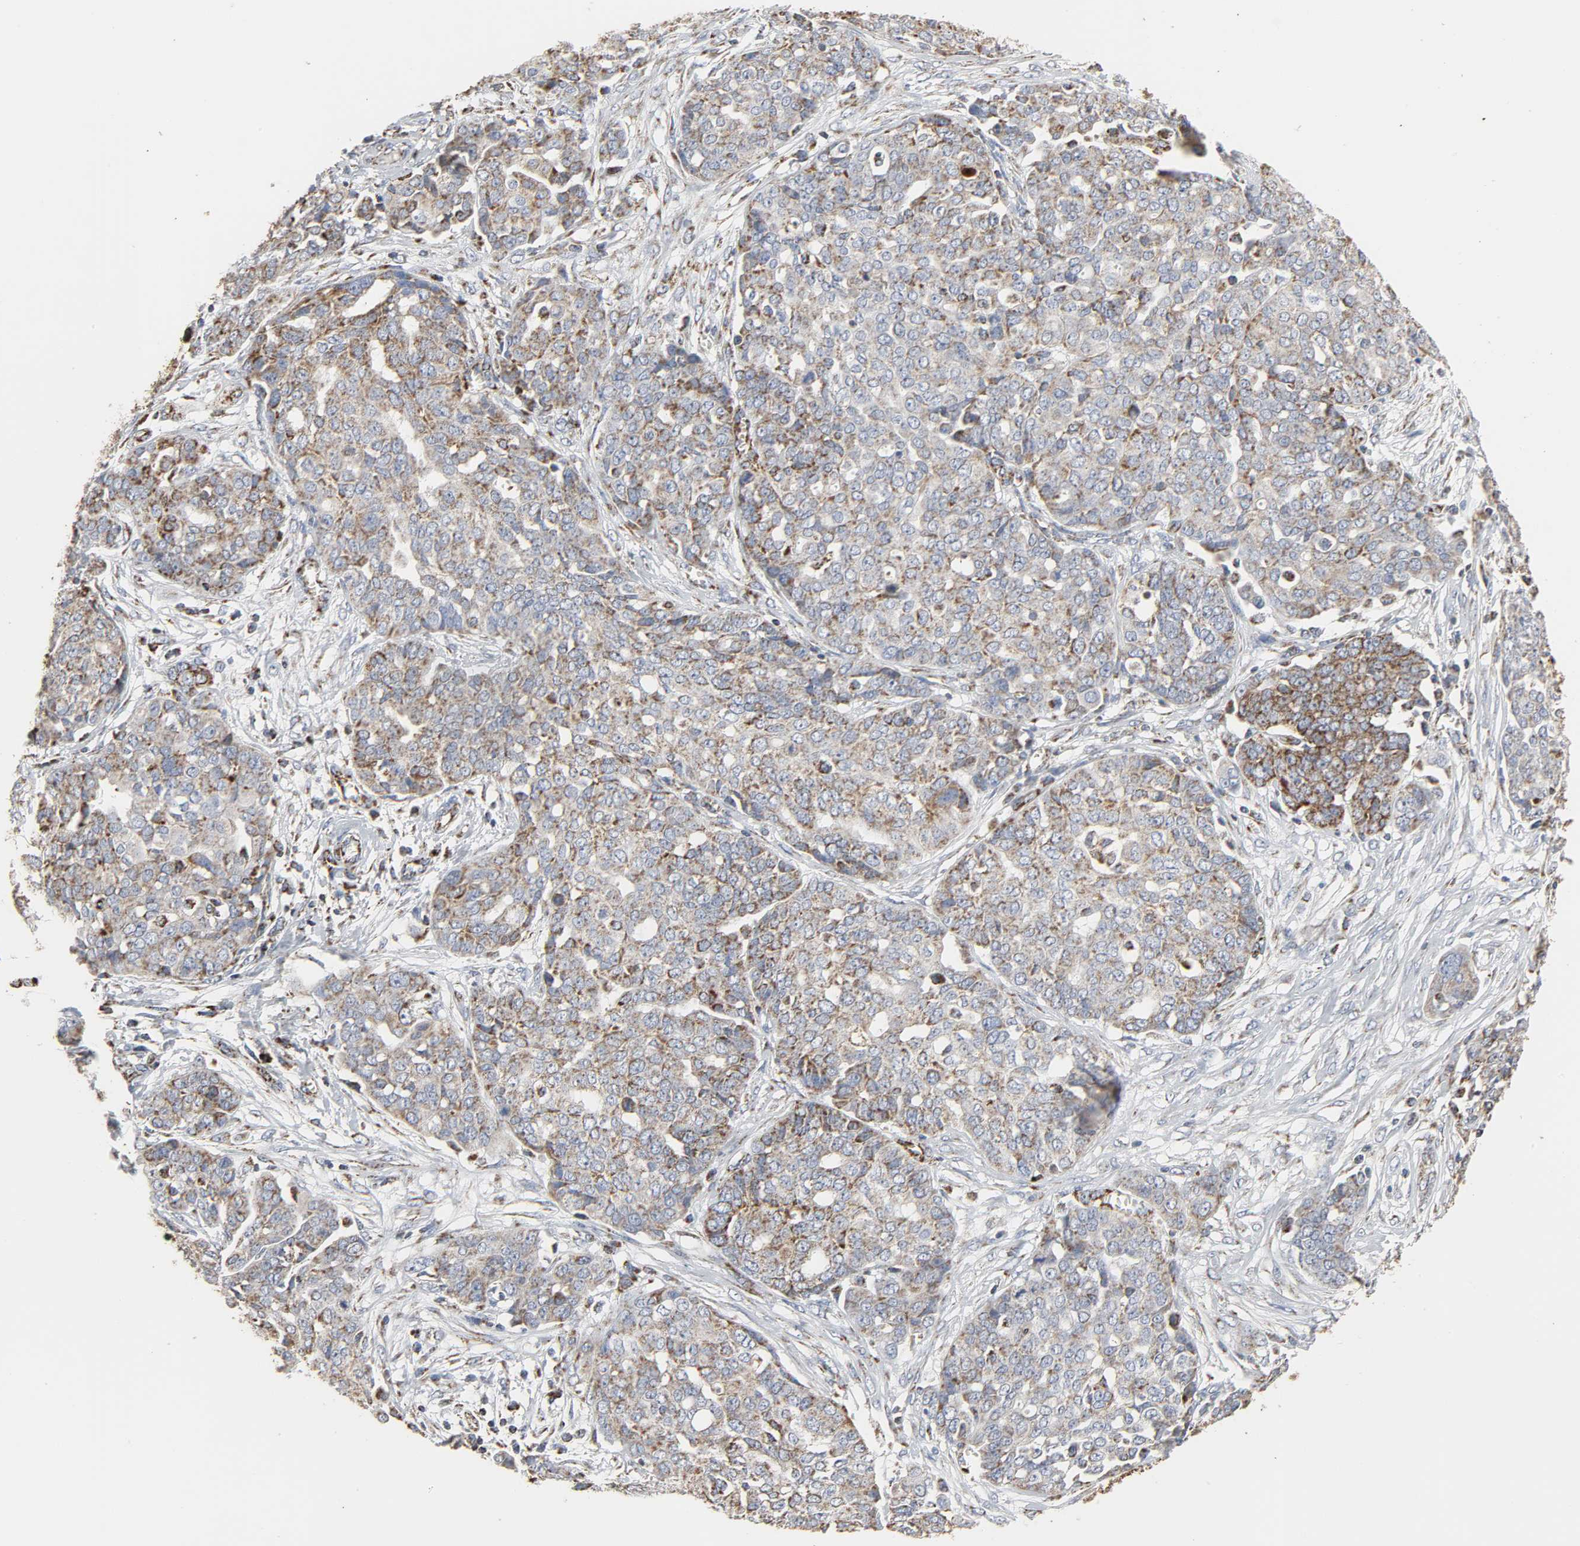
{"staining": {"intensity": "moderate", "quantity": "25%-75%", "location": "cytoplasmic/membranous"}, "tissue": "ovarian cancer", "cell_type": "Tumor cells", "image_type": "cancer", "snomed": [{"axis": "morphology", "description": "Cystadenocarcinoma, serous, NOS"}, {"axis": "topography", "description": "Soft tissue"}, {"axis": "topography", "description": "Ovary"}], "caption": "Protein staining exhibits moderate cytoplasmic/membranous expression in approximately 25%-75% of tumor cells in ovarian cancer (serous cystadenocarcinoma). Using DAB (brown) and hematoxylin (blue) stains, captured at high magnification using brightfield microscopy.", "gene": "ACAT1", "patient": {"sex": "female", "age": 57}}